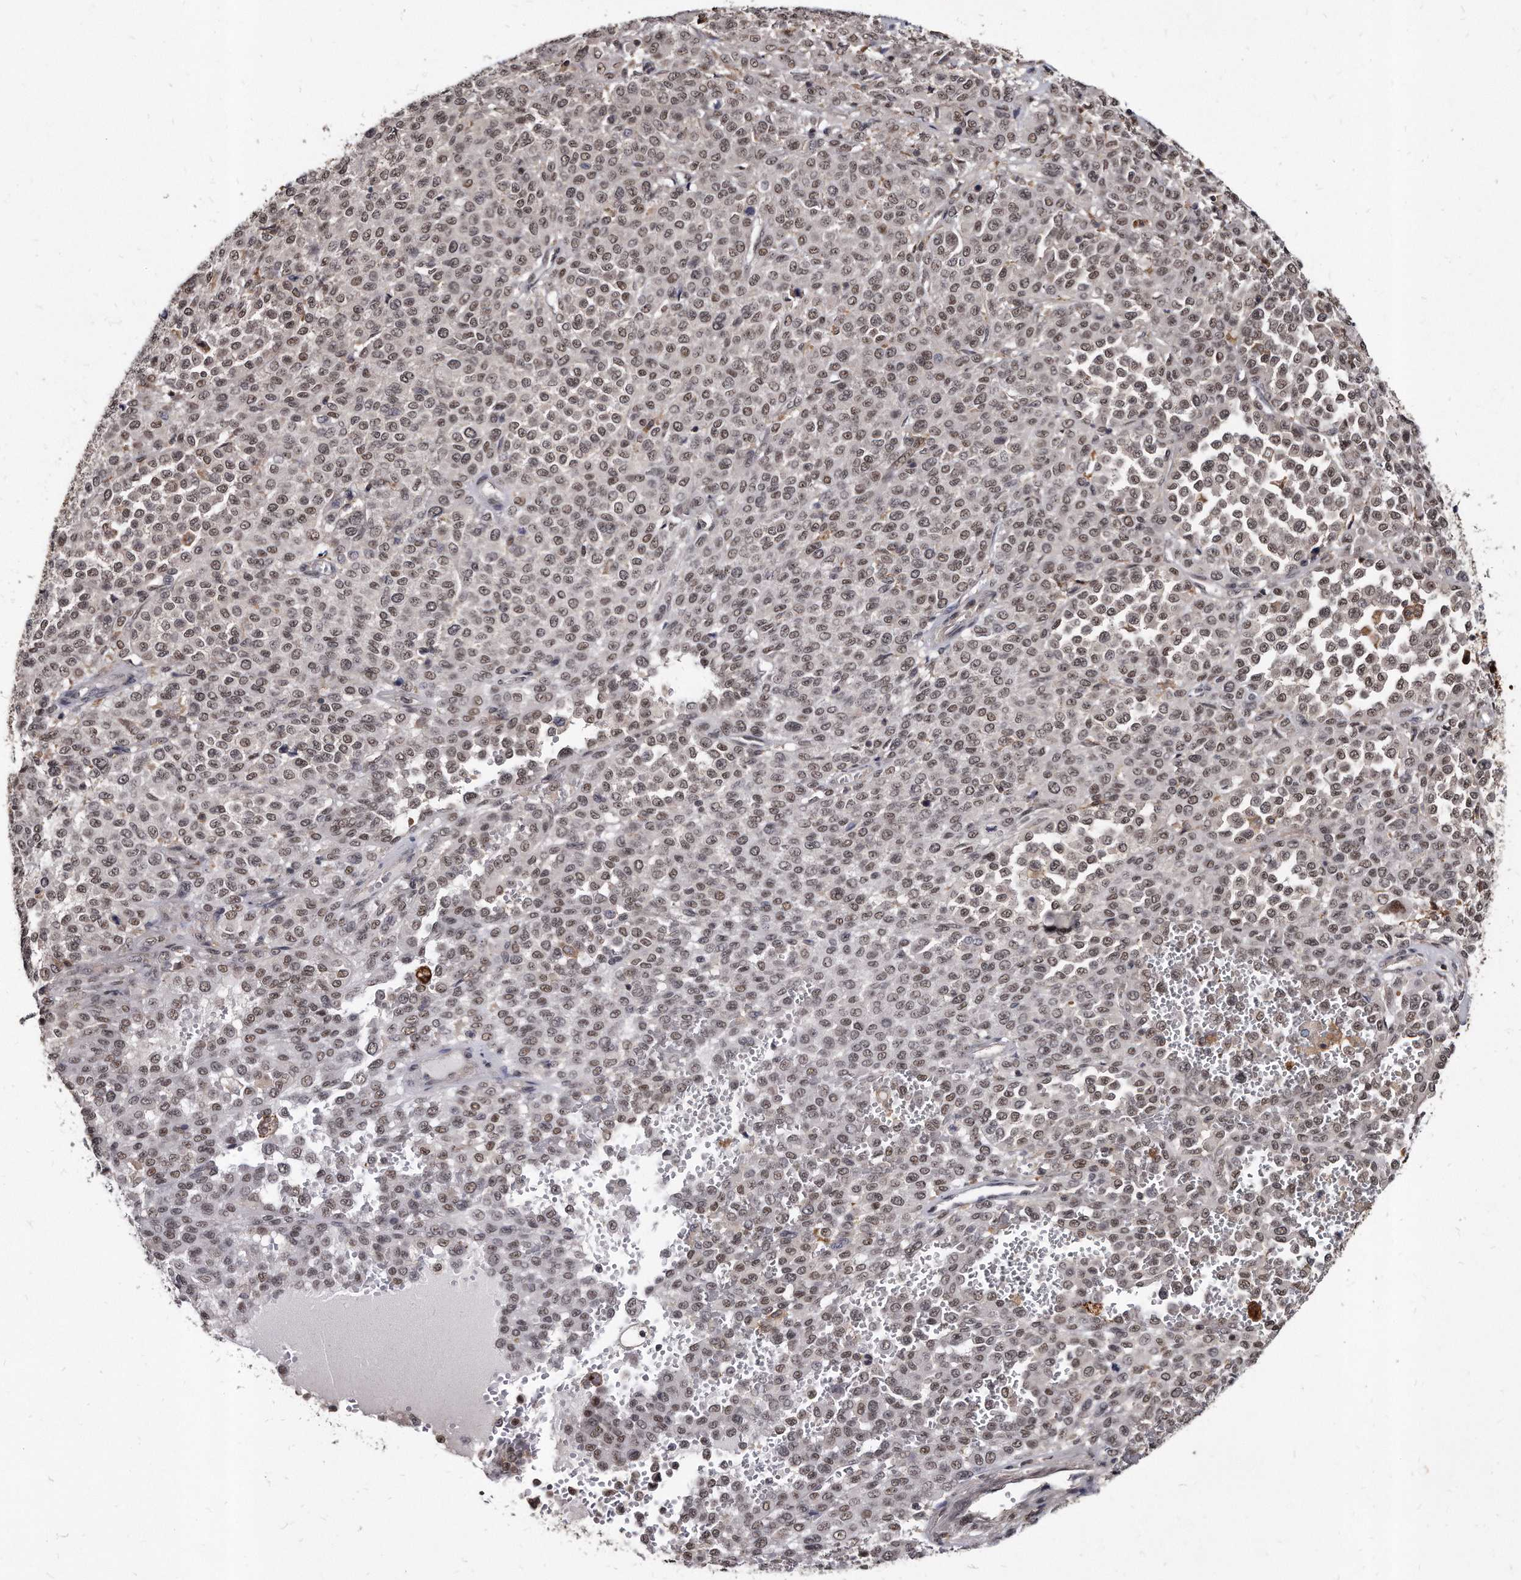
{"staining": {"intensity": "moderate", "quantity": ">75%", "location": "nuclear"}, "tissue": "melanoma", "cell_type": "Tumor cells", "image_type": "cancer", "snomed": [{"axis": "morphology", "description": "Malignant melanoma, Metastatic site"}, {"axis": "topography", "description": "Pancreas"}], "caption": "High-magnification brightfield microscopy of melanoma stained with DAB (3,3'-diaminobenzidine) (brown) and counterstained with hematoxylin (blue). tumor cells exhibit moderate nuclear expression is appreciated in about>75% of cells.", "gene": "KLHDC3", "patient": {"sex": "female", "age": 30}}